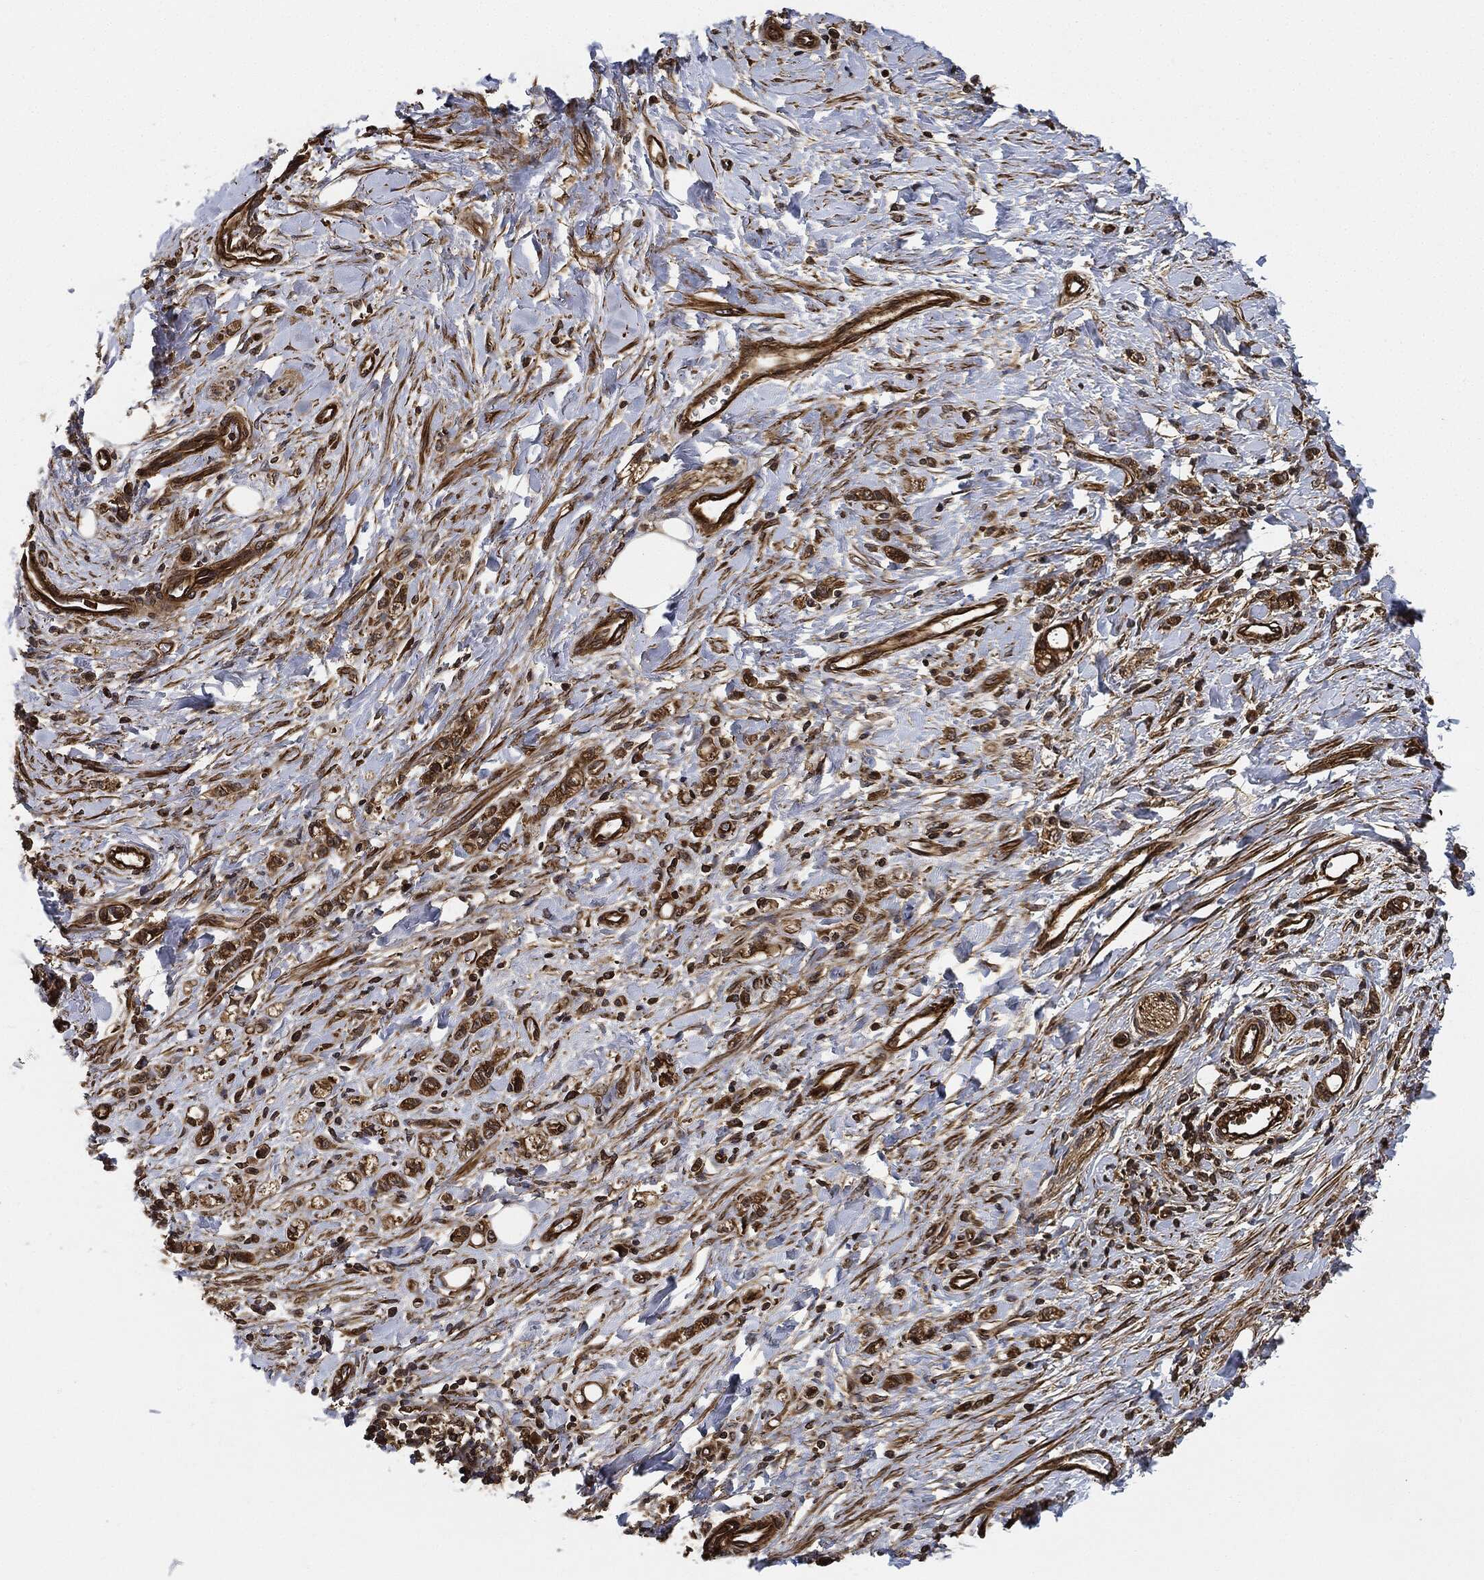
{"staining": {"intensity": "moderate", "quantity": ">75%", "location": "cytoplasmic/membranous"}, "tissue": "stomach cancer", "cell_type": "Tumor cells", "image_type": "cancer", "snomed": [{"axis": "morphology", "description": "Adenocarcinoma, NOS"}, {"axis": "topography", "description": "Stomach"}], "caption": "Immunohistochemistry photomicrograph of stomach cancer (adenocarcinoma) stained for a protein (brown), which demonstrates medium levels of moderate cytoplasmic/membranous expression in about >75% of tumor cells.", "gene": "CEP290", "patient": {"sex": "male", "age": 77}}